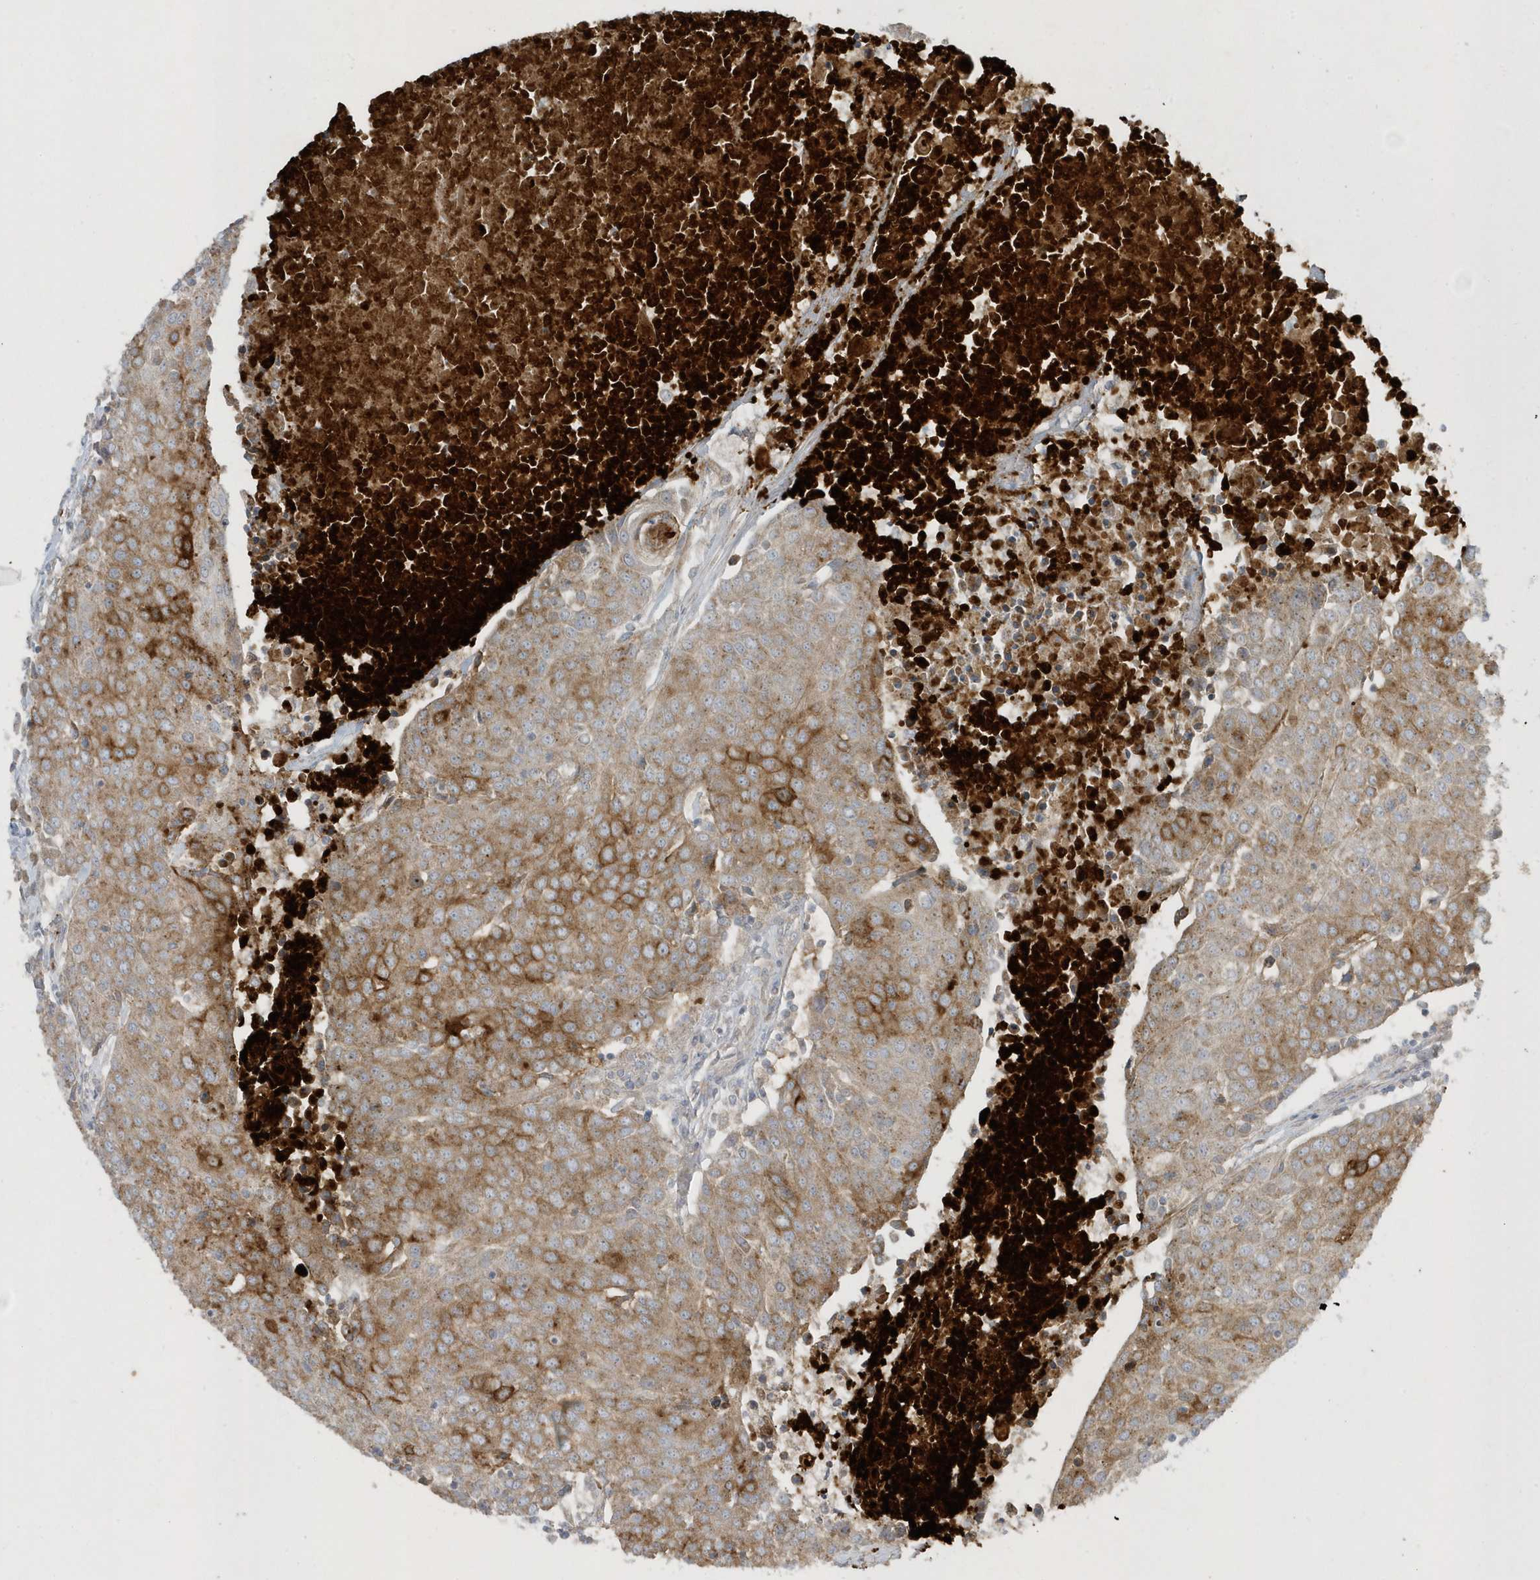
{"staining": {"intensity": "strong", "quantity": ">75%", "location": "cytoplasmic/membranous"}, "tissue": "urothelial cancer", "cell_type": "Tumor cells", "image_type": "cancer", "snomed": [{"axis": "morphology", "description": "Urothelial carcinoma, High grade"}, {"axis": "topography", "description": "Urinary bladder"}], "caption": "The image demonstrates immunohistochemical staining of urothelial cancer. There is strong cytoplasmic/membranous staining is present in about >75% of tumor cells.", "gene": "SLC38A2", "patient": {"sex": "female", "age": 85}}